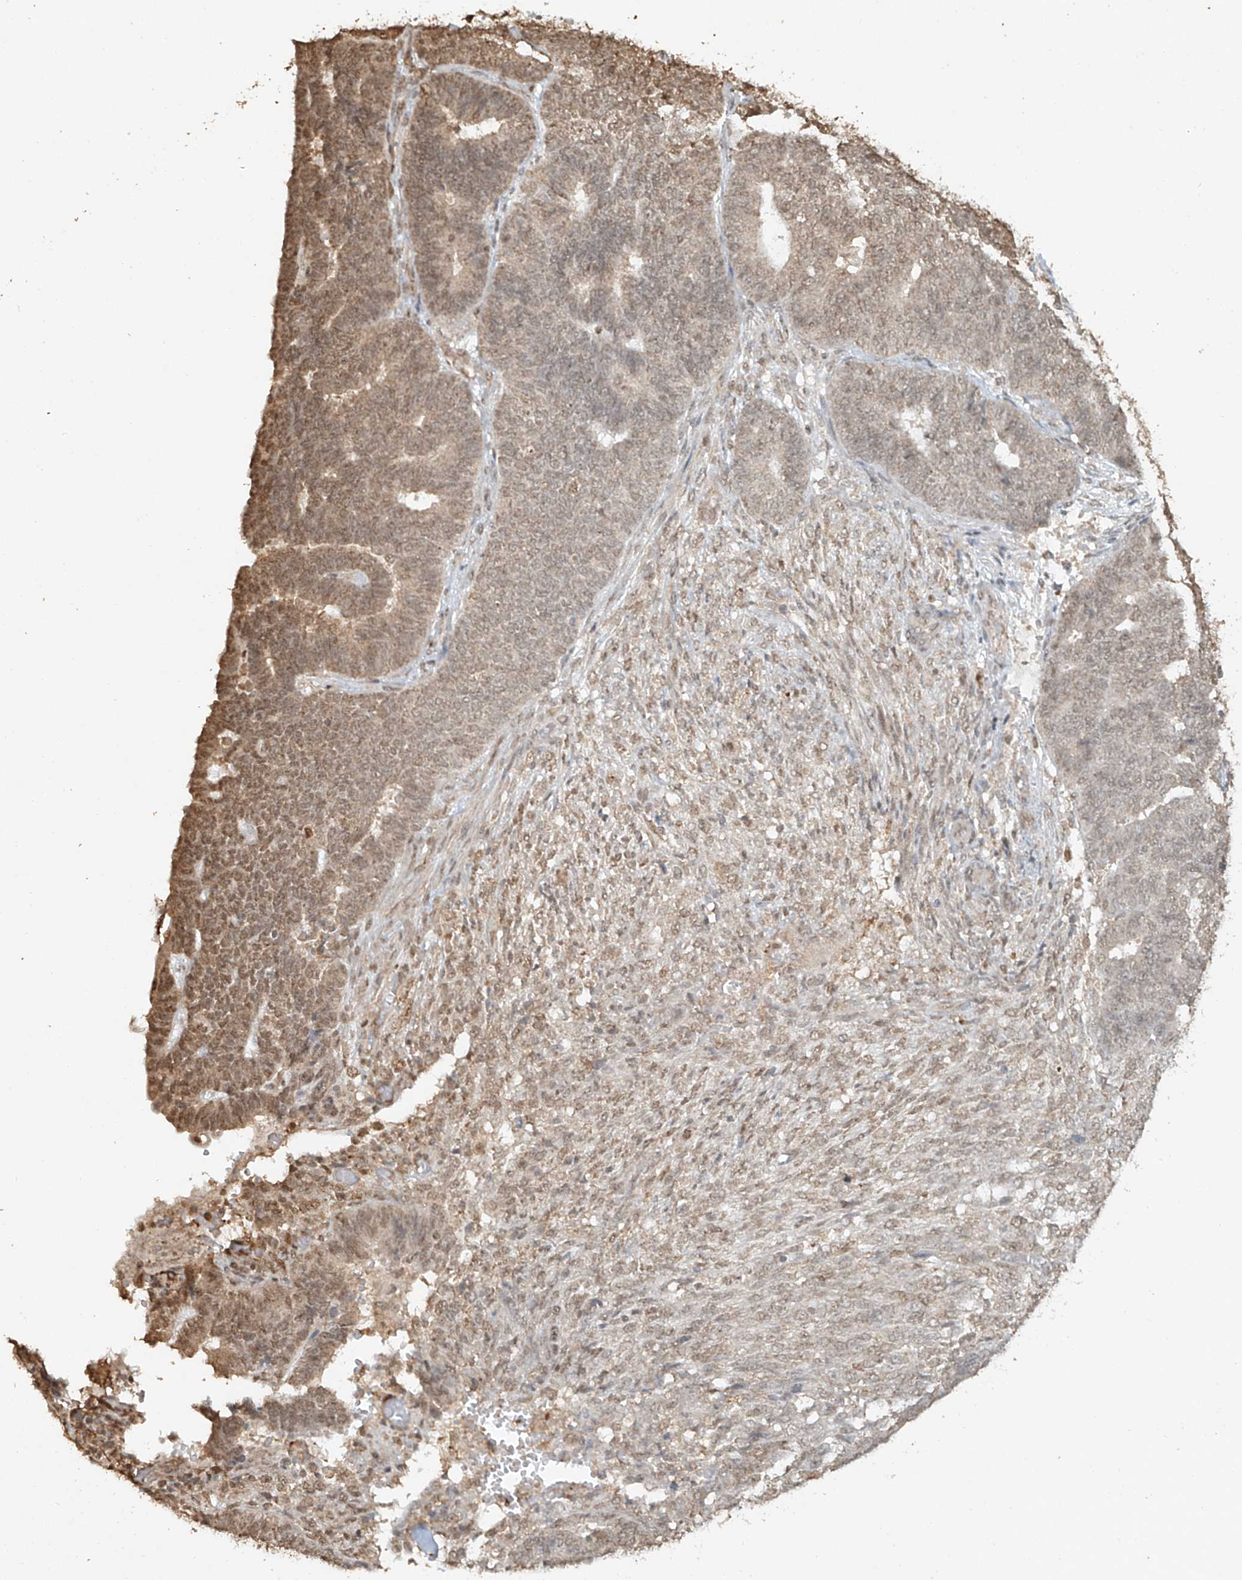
{"staining": {"intensity": "moderate", "quantity": "25%-75%", "location": "nuclear"}, "tissue": "endometrial cancer", "cell_type": "Tumor cells", "image_type": "cancer", "snomed": [{"axis": "morphology", "description": "Adenocarcinoma, NOS"}, {"axis": "topography", "description": "Endometrium"}], "caption": "Immunohistochemistry image of human endometrial cancer (adenocarcinoma) stained for a protein (brown), which demonstrates medium levels of moderate nuclear expression in approximately 25%-75% of tumor cells.", "gene": "TIGAR", "patient": {"sex": "female", "age": 70}}